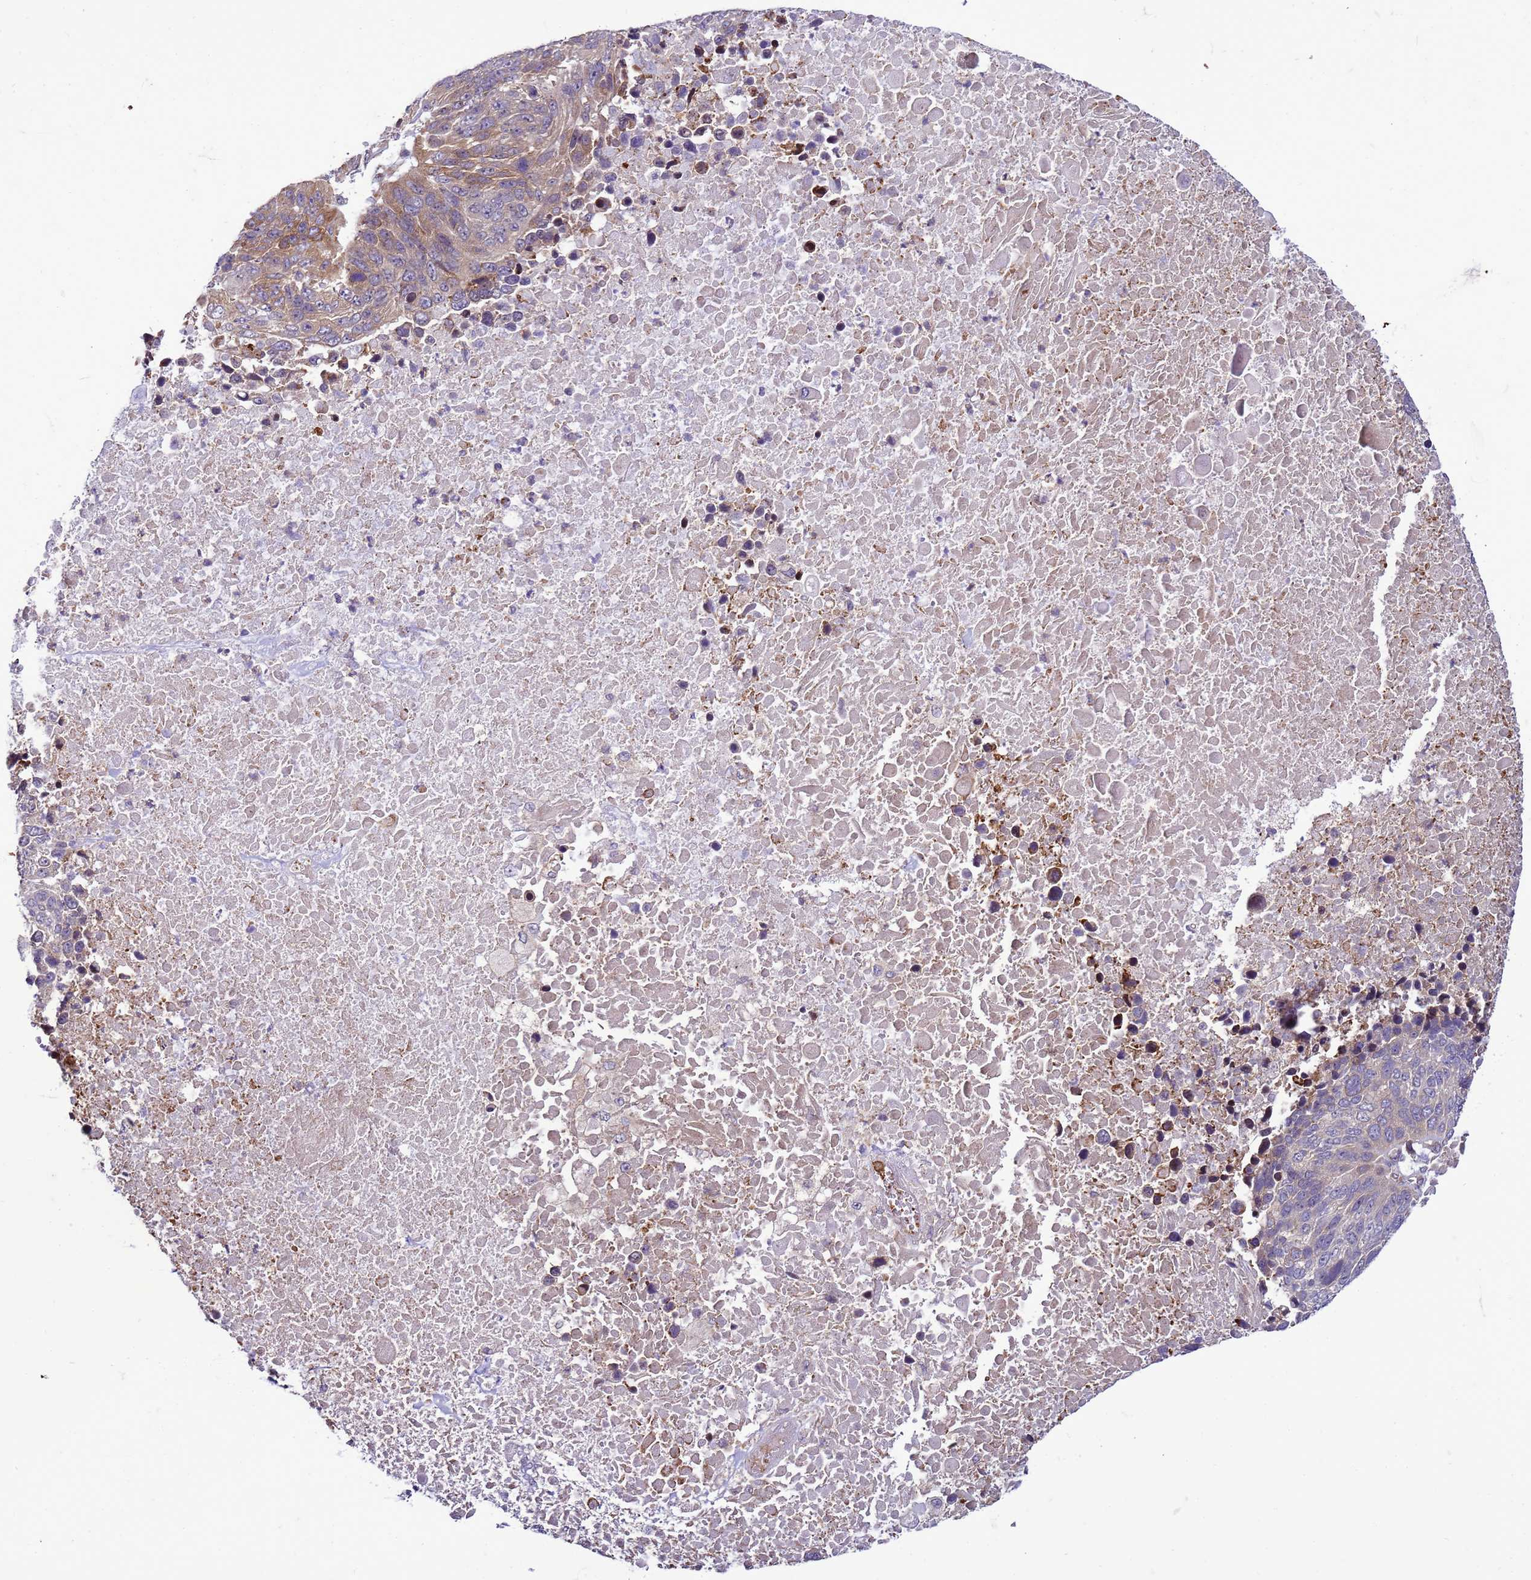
{"staining": {"intensity": "weak", "quantity": "25%-75%", "location": "cytoplasmic/membranous"}, "tissue": "lung cancer", "cell_type": "Tumor cells", "image_type": "cancer", "snomed": [{"axis": "morphology", "description": "Normal tissue, NOS"}, {"axis": "morphology", "description": "Squamous cell carcinoma, NOS"}, {"axis": "topography", "description": "Lymph node"}, {"axis": "topography", "description": "Lung"}], "caption": "Lung cancer (squamous cell carcinoma) stained with DAB immunohistochemistry (IHC) demonstrates low levels of weak cytoplasmic/membranous staining in about 25%-75% of tumor cells. Using DAB (brown) and hematoxylin (blue) stains, captured at high magnification using brightfield microscopy.", "gene": "GEN1", "patient": {"sex": "male", "age": 66}}